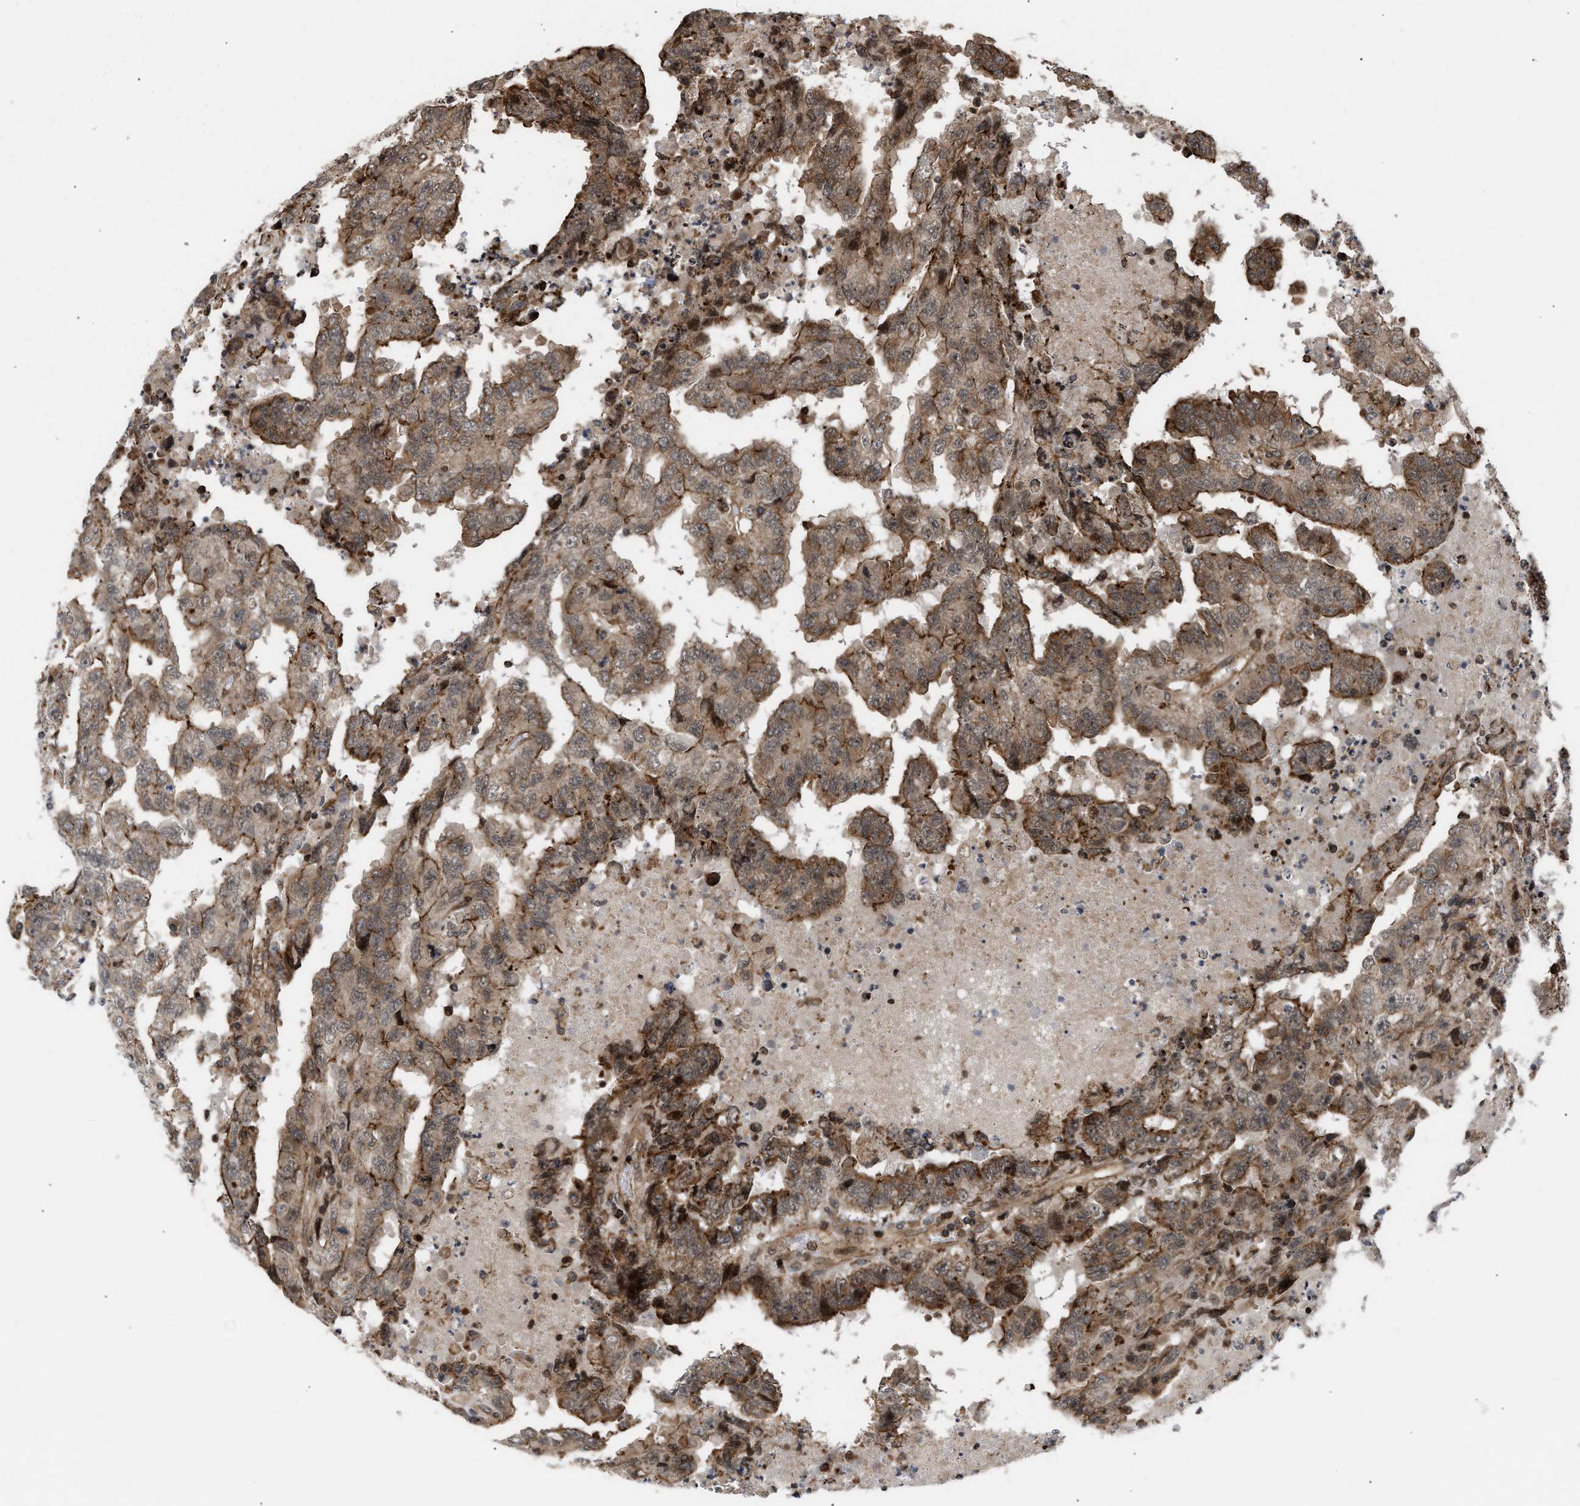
{"staining": {"intensity": "moderate", "quantity": ">75%", "location": "cytoplasmic/membranous"}, "tissue": "testis cancer", "cell_type": "Tumor cells", "image_type": "cancer", "snomed": [{"axis": "morphology", "description": "Necrosis, NOS"}, {"axis": "morphology", "description": "Carcinoma, Embryonal, NOS"}, {"axis": "topography", "description": "Testis"}], "caption": "Immunohistochemistry of human embryonal carcinoma (testis) displays medium levels of moderate cytoplasmic/membranous positivity in about >75% of tumor cells. (Brightfield microscopy of DAB IHC at high magnification).", "gene": "STAU2", "patient": {"sex": "male", "age": 19}}